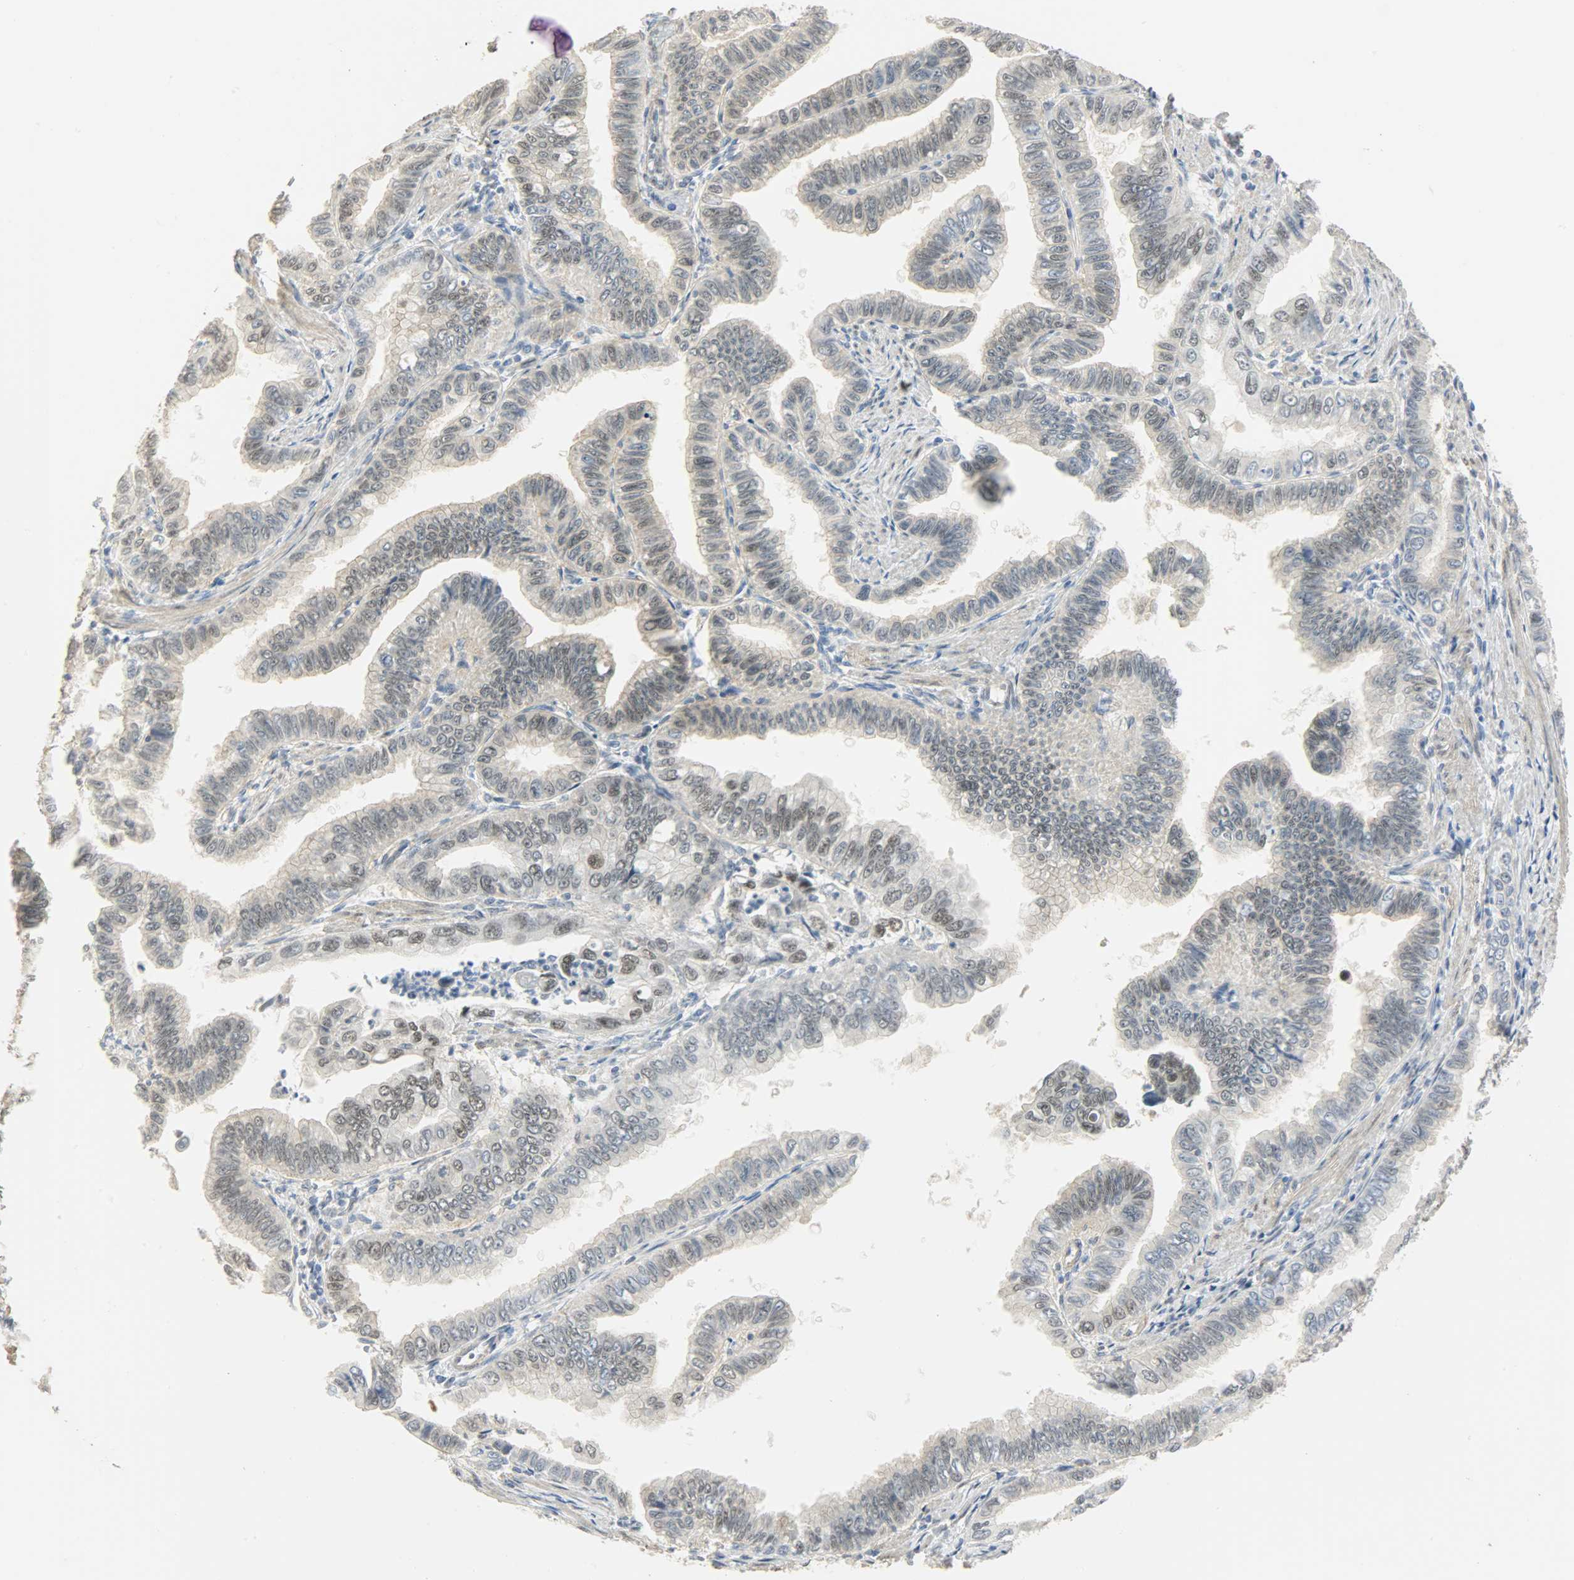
{"staining": {"intensity": "weak", "quantity": "25%-75%", "location": "nuclear"}, "tissue": "pancreatic cancer", "cell_type": "Tumor cells", "image_type": "cancer", "snomed": [{"axis": "morphology", "description": "Normal tissue, NOS"}, {"axis": "topography", "description": "Lymph node"}], "caption": "The photomicrograph shows immunohistochemical staining of pancreatic cancer. There is weak nuclear expression is identified in approximately 25%-75% of tumor cells. Immunohistochemistry (ihc) stains the protein of interest in brown and the nuclei are stained blue.", "gene": "NPEPL1", "patient": {"sex": "male", "age": 50}}